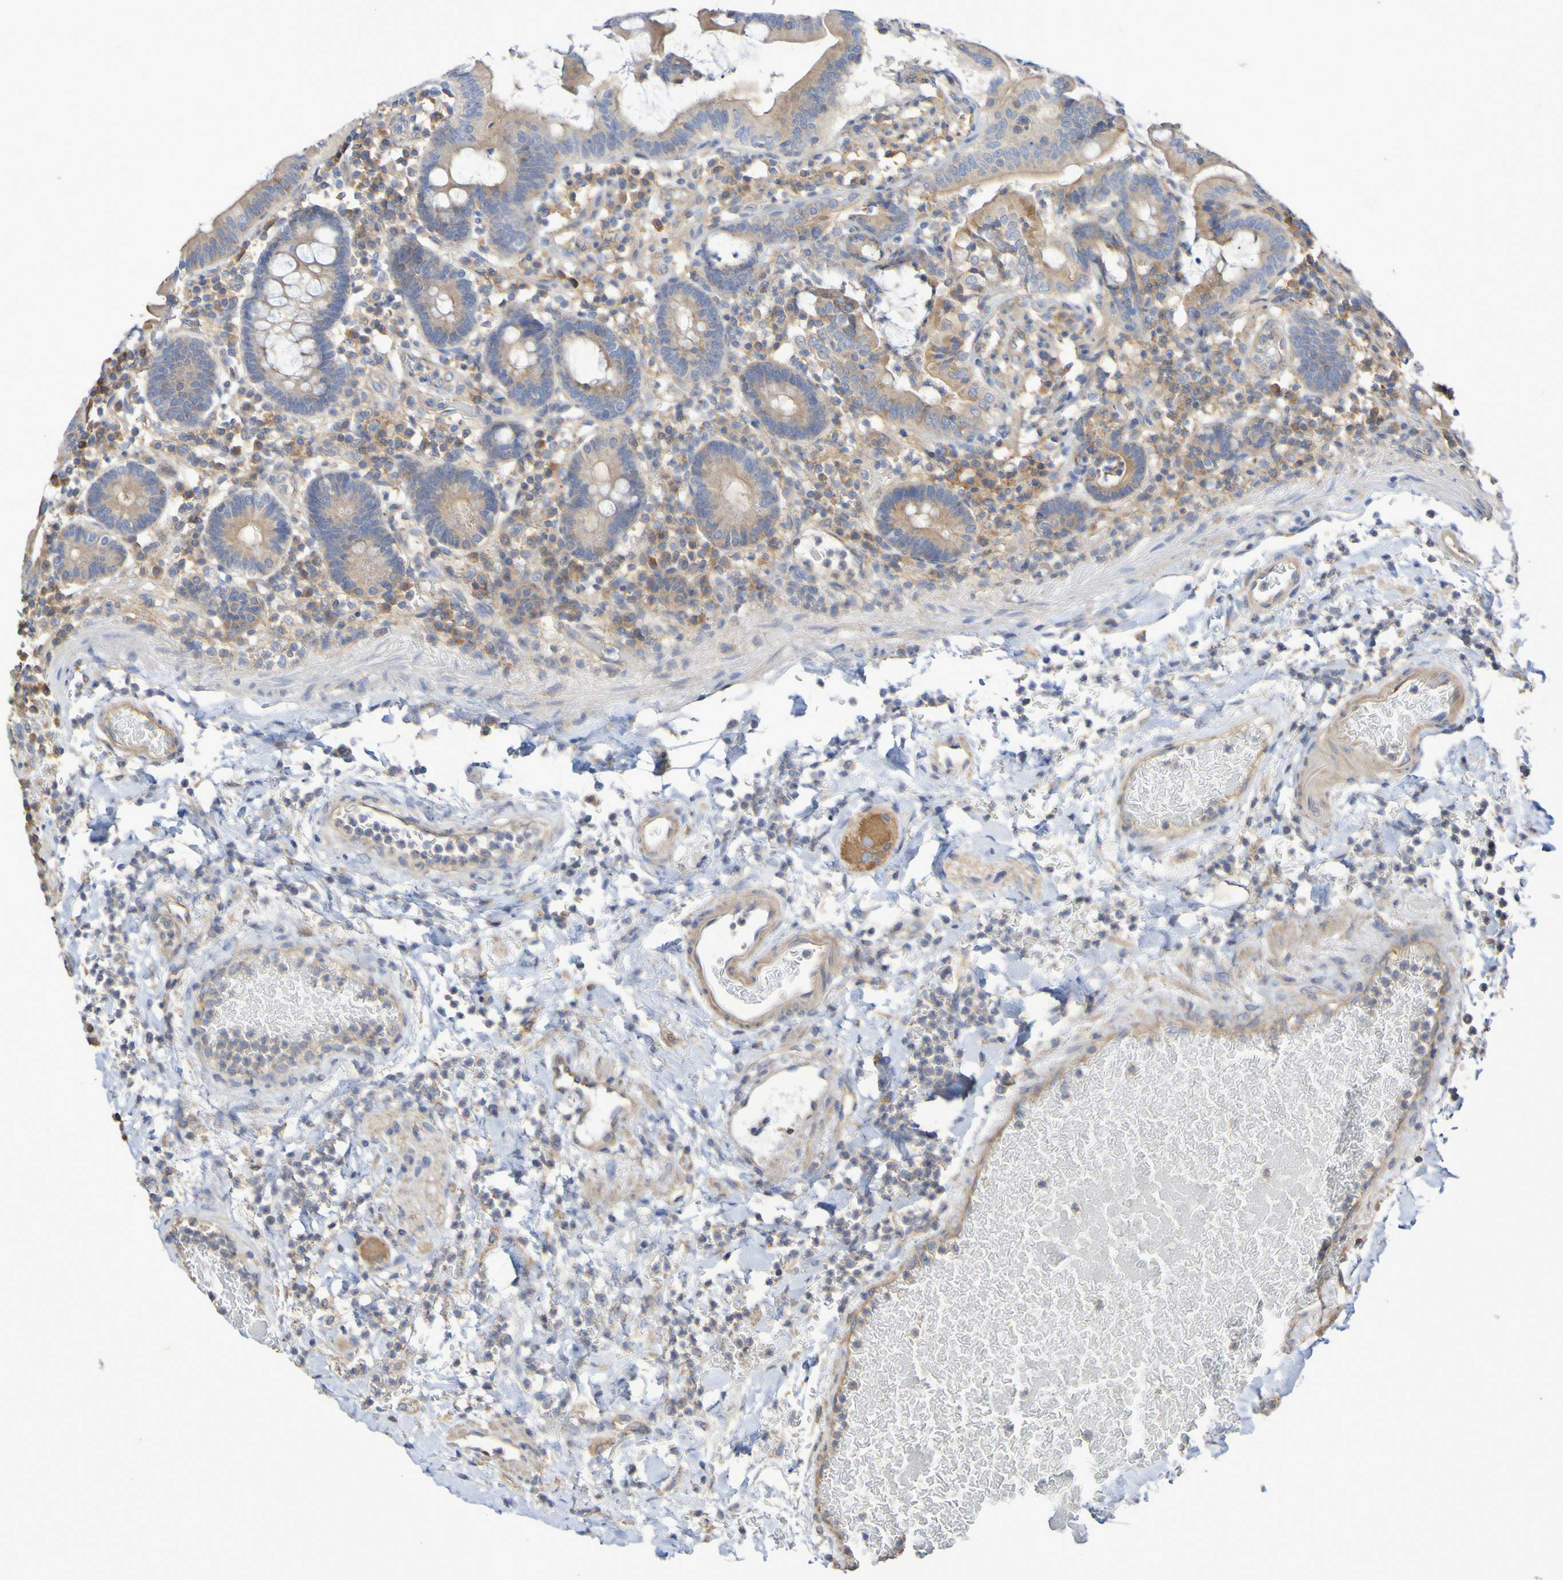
{"staining": {"intensity": "weak", "quantity": ">75%", "location": "cytoplasmic/membranous"}, "tissue": "stomach", "cell_type": "Glandular cells", "image_type": "normal", "snomed": [{"axis": "morphology", "description": "Normal tissue, NOS"}, {"axis": "topography", "description": "Stomach, upper"}], "caption": "Protein expression analysis of benign stomach shows weak cytoplasmic/membranous positivity in approximately >75% of glandular cells.", "gene": "SYNJ1", "patient": {"sex": "male", "age": 68}}